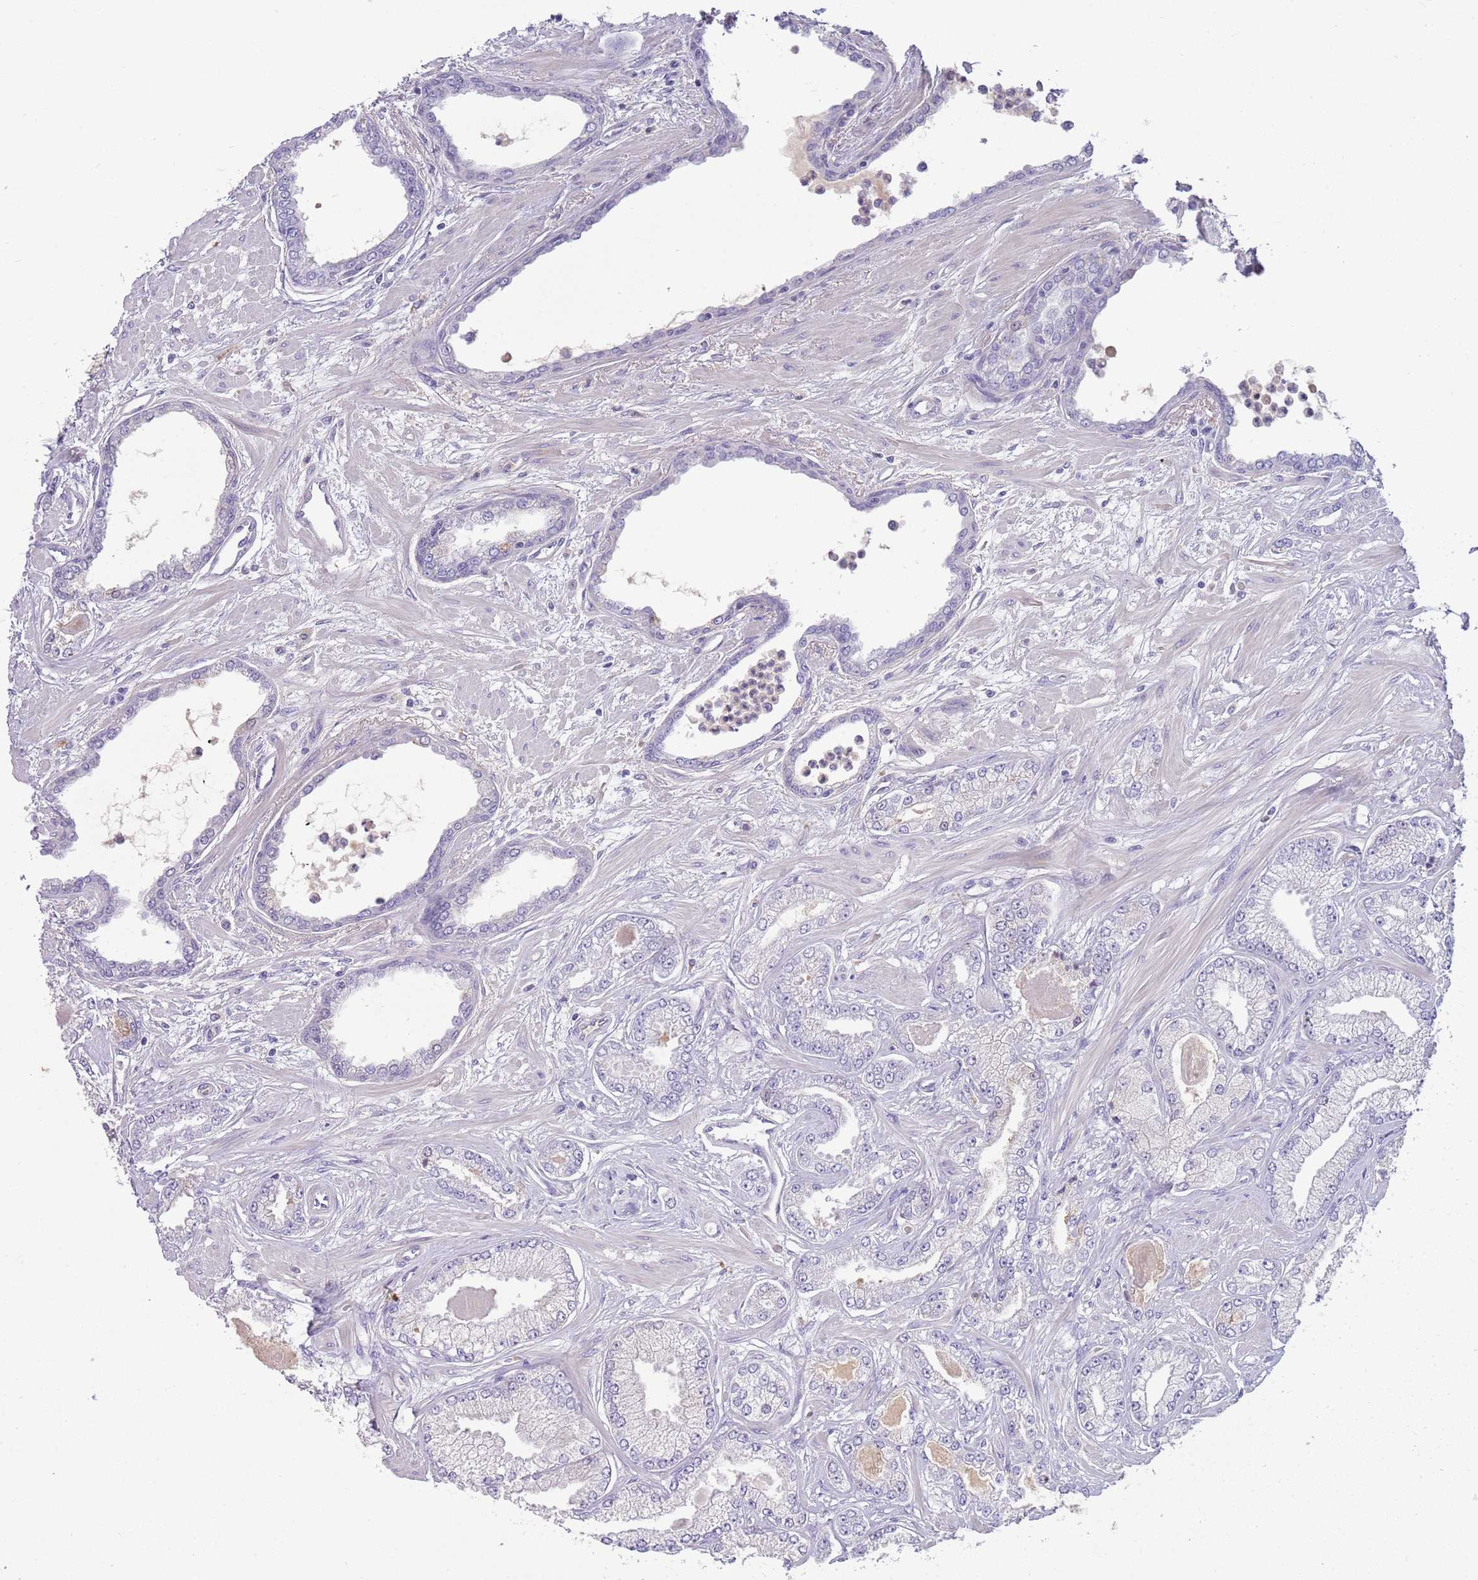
{"staining": {"intensity": "negative", "quantity": "none", "location": "none"}, "tissue": "prostate cancer", "cell_type": "Tumor cells", "image_type": "cancer", "snomed": [{"axis": "morphology", "description": "Adenocarcinoma, Low grade"}, {"axis": "topography", "description": "Prostate"}], "caption": "This is an IHC micrograph of human prostate cancer. There is no staining in tumor cells.", "gene": "IGFL4", "patient": {"sex": "male", "age": 64}}